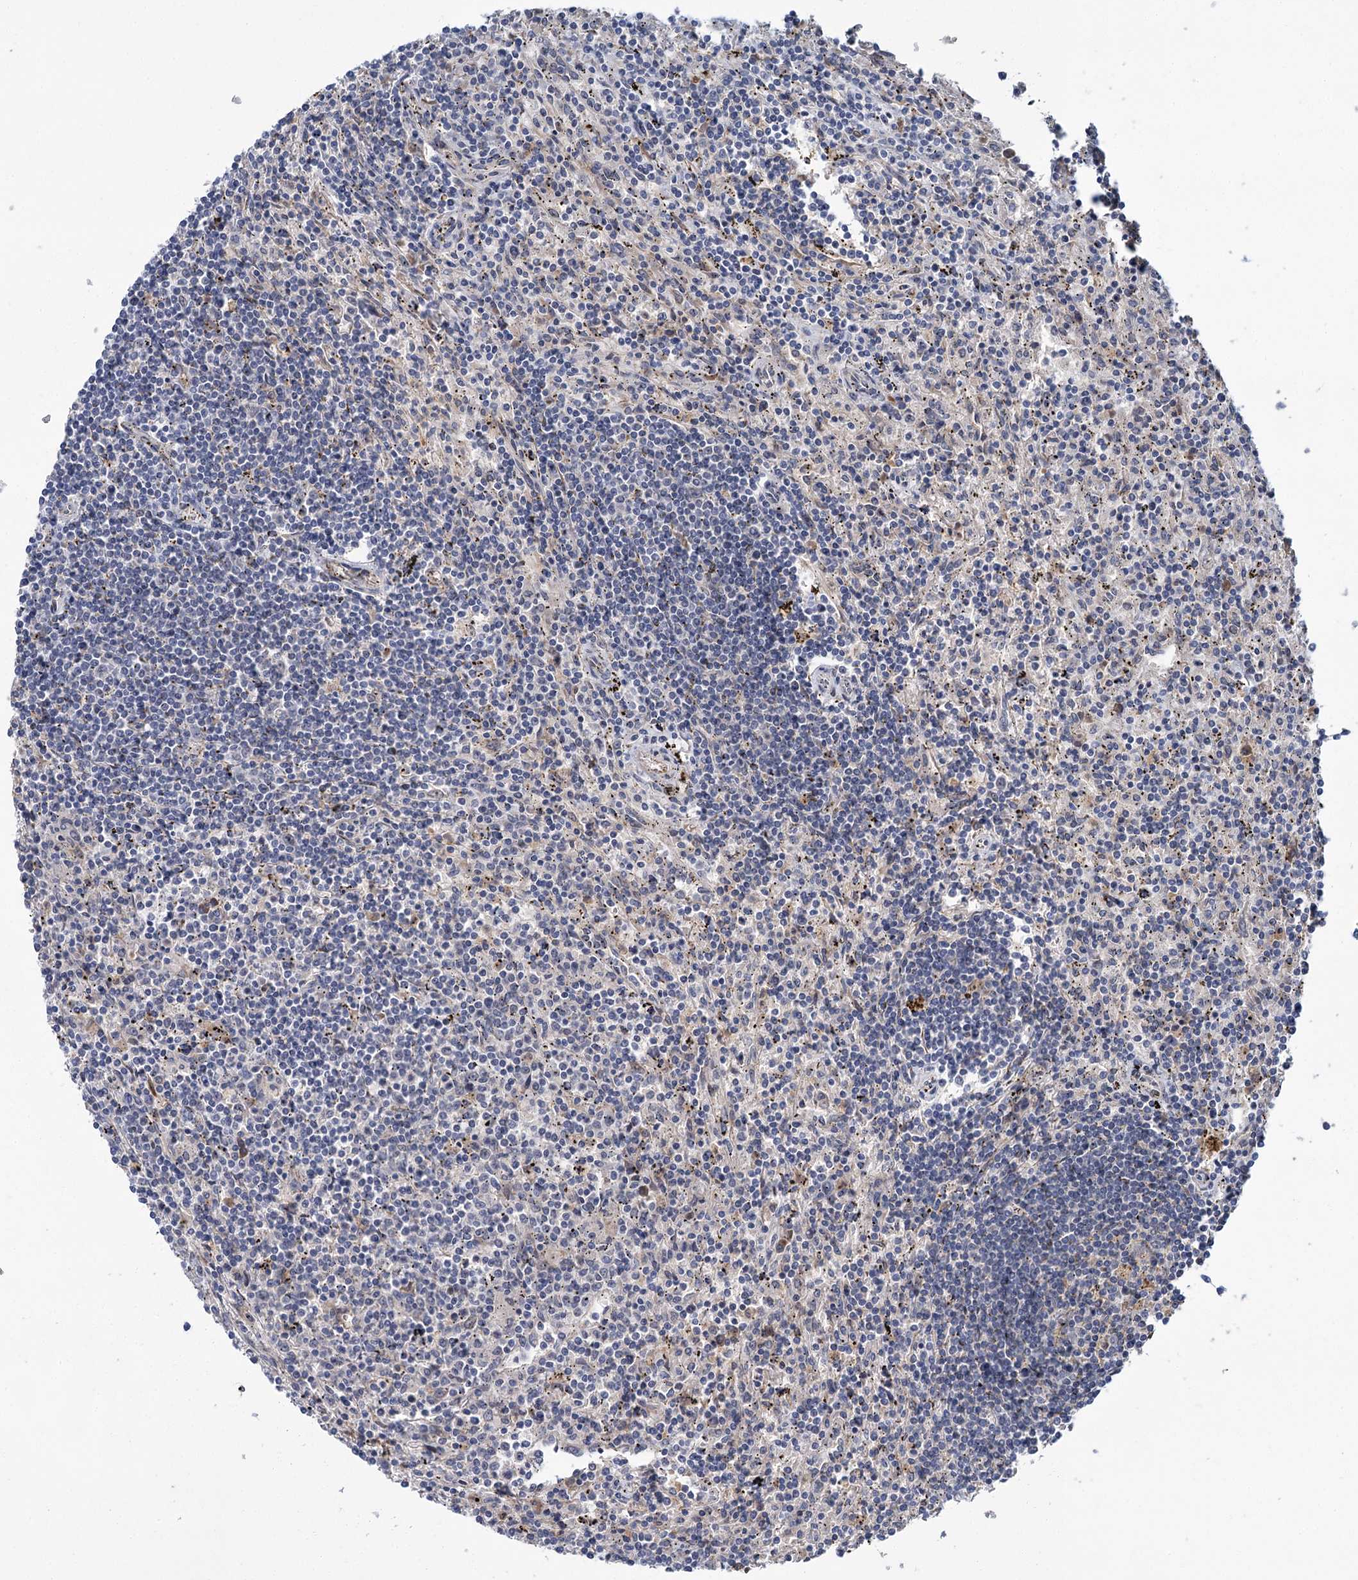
{"staining": {"intensity": "negative", "quantity": "none", "location": "none"}, "tissue": "lymphoma", "cell_type": "Tumor cells", "image_type": "cancer", "snomed": [{"axis": "morphology", "description": "Malignant lymphoma, non-Hodgkin's type, Low grade"}, {"axis": "topography", "description": "Spleen"}], "caption": "Immunohistochemical staining of human low-grade malignant lymphoma, non-Hodgkin's type exhibits no significant positivity in tumor cells.", "gene": "APBA2", "patient": {"sex": "male", "age": 76}}